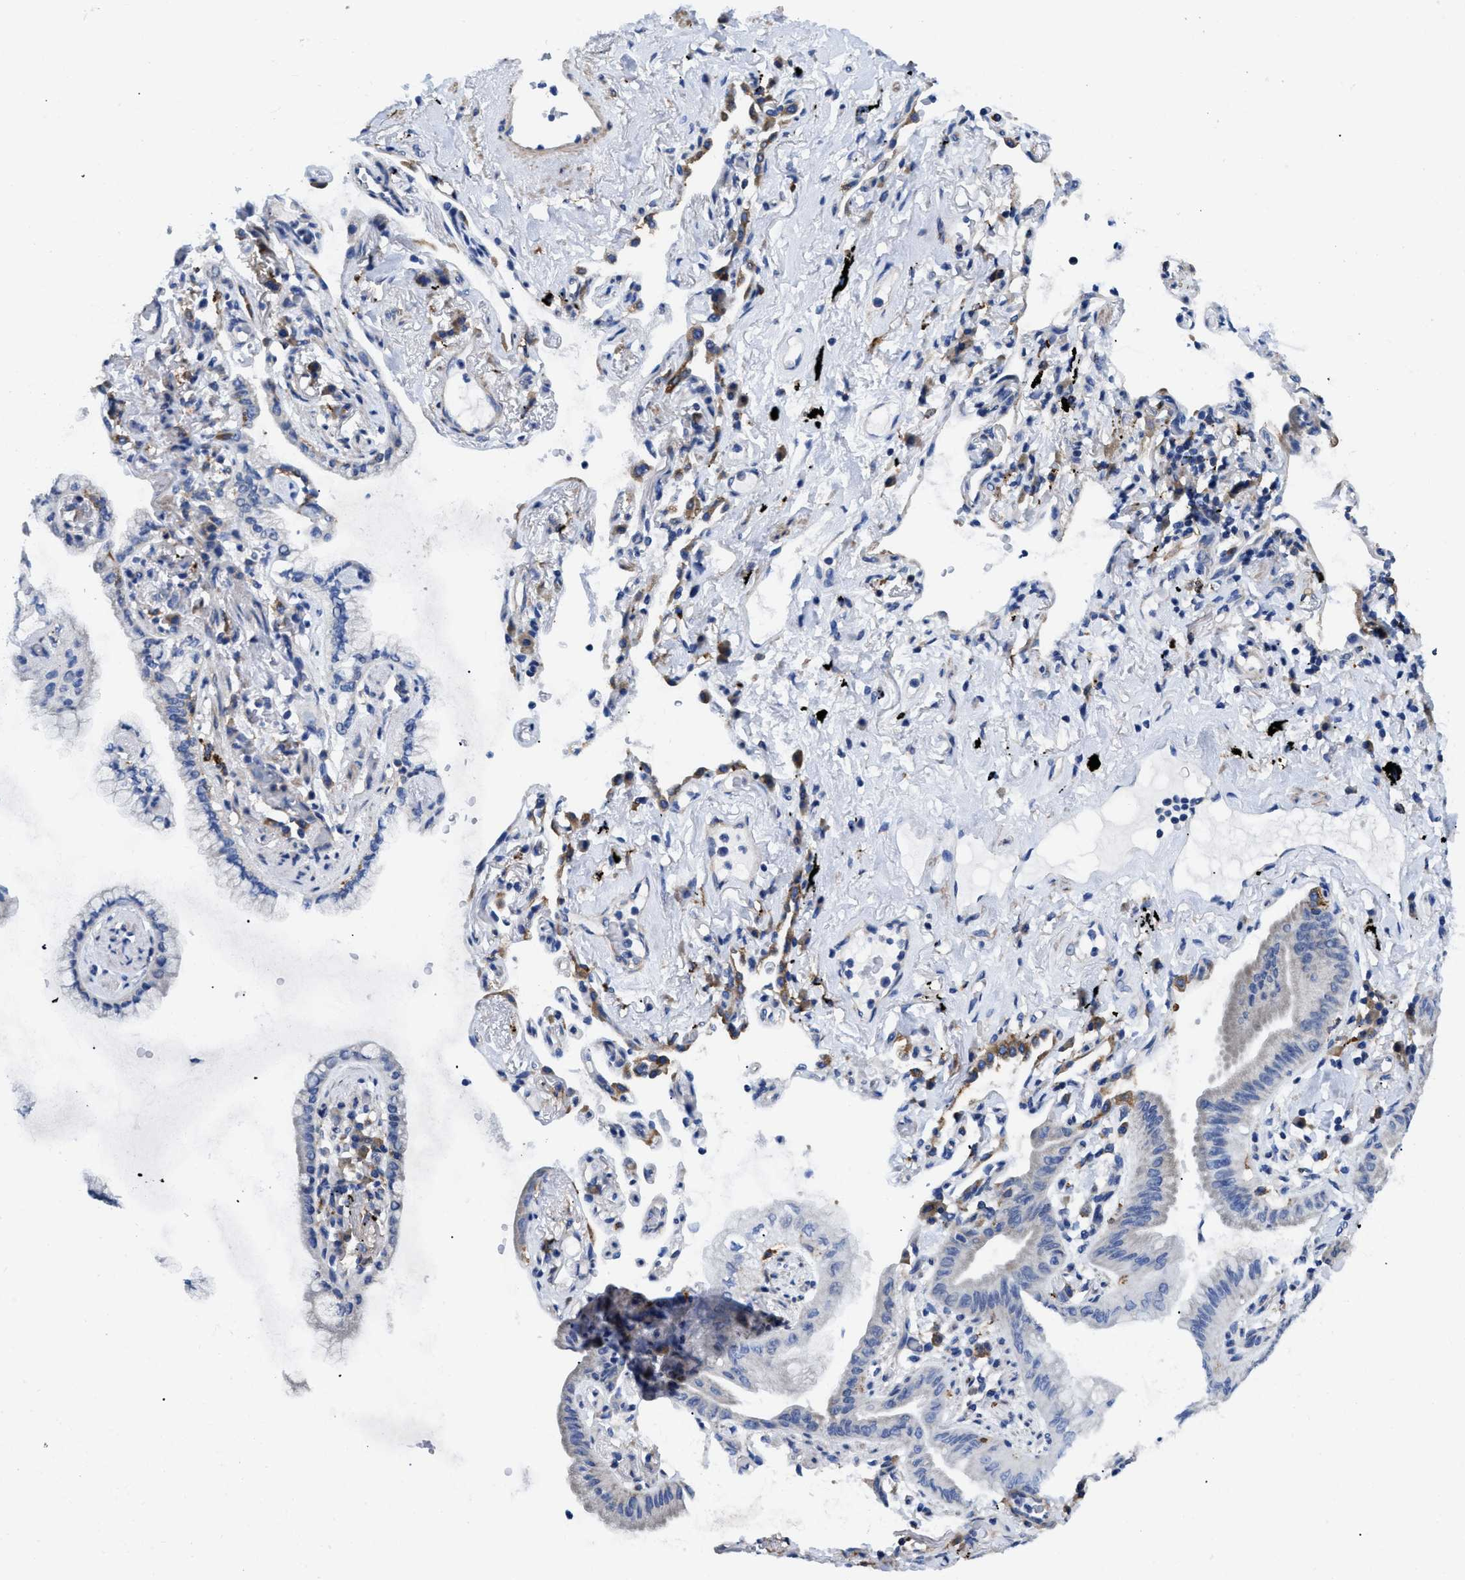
{"staining": {"intensity": "weak", "quantity": "<25%", "location": "cytoplasmic/membranous"}, "tissue": "lung cancer", "cell_type": "Tumor cells", "image_type": "cancer", "snomed": [{"axis": "morphology", "description": "Normal tissue, NOS"}, {"axis": "morphology", "description": "Adenocarcinoma, NOS"}, {"axis": "topography", "description": "Bronchus"}, {"axis": "topography", "description": "Lung"}], "caption": "This is an IHC photomicrograph of adenocarcinoma (lung). There is no staining in tumor cells.", "gene": "HLA-DPA1", "patient": {"sex": "female", "age": 70}}